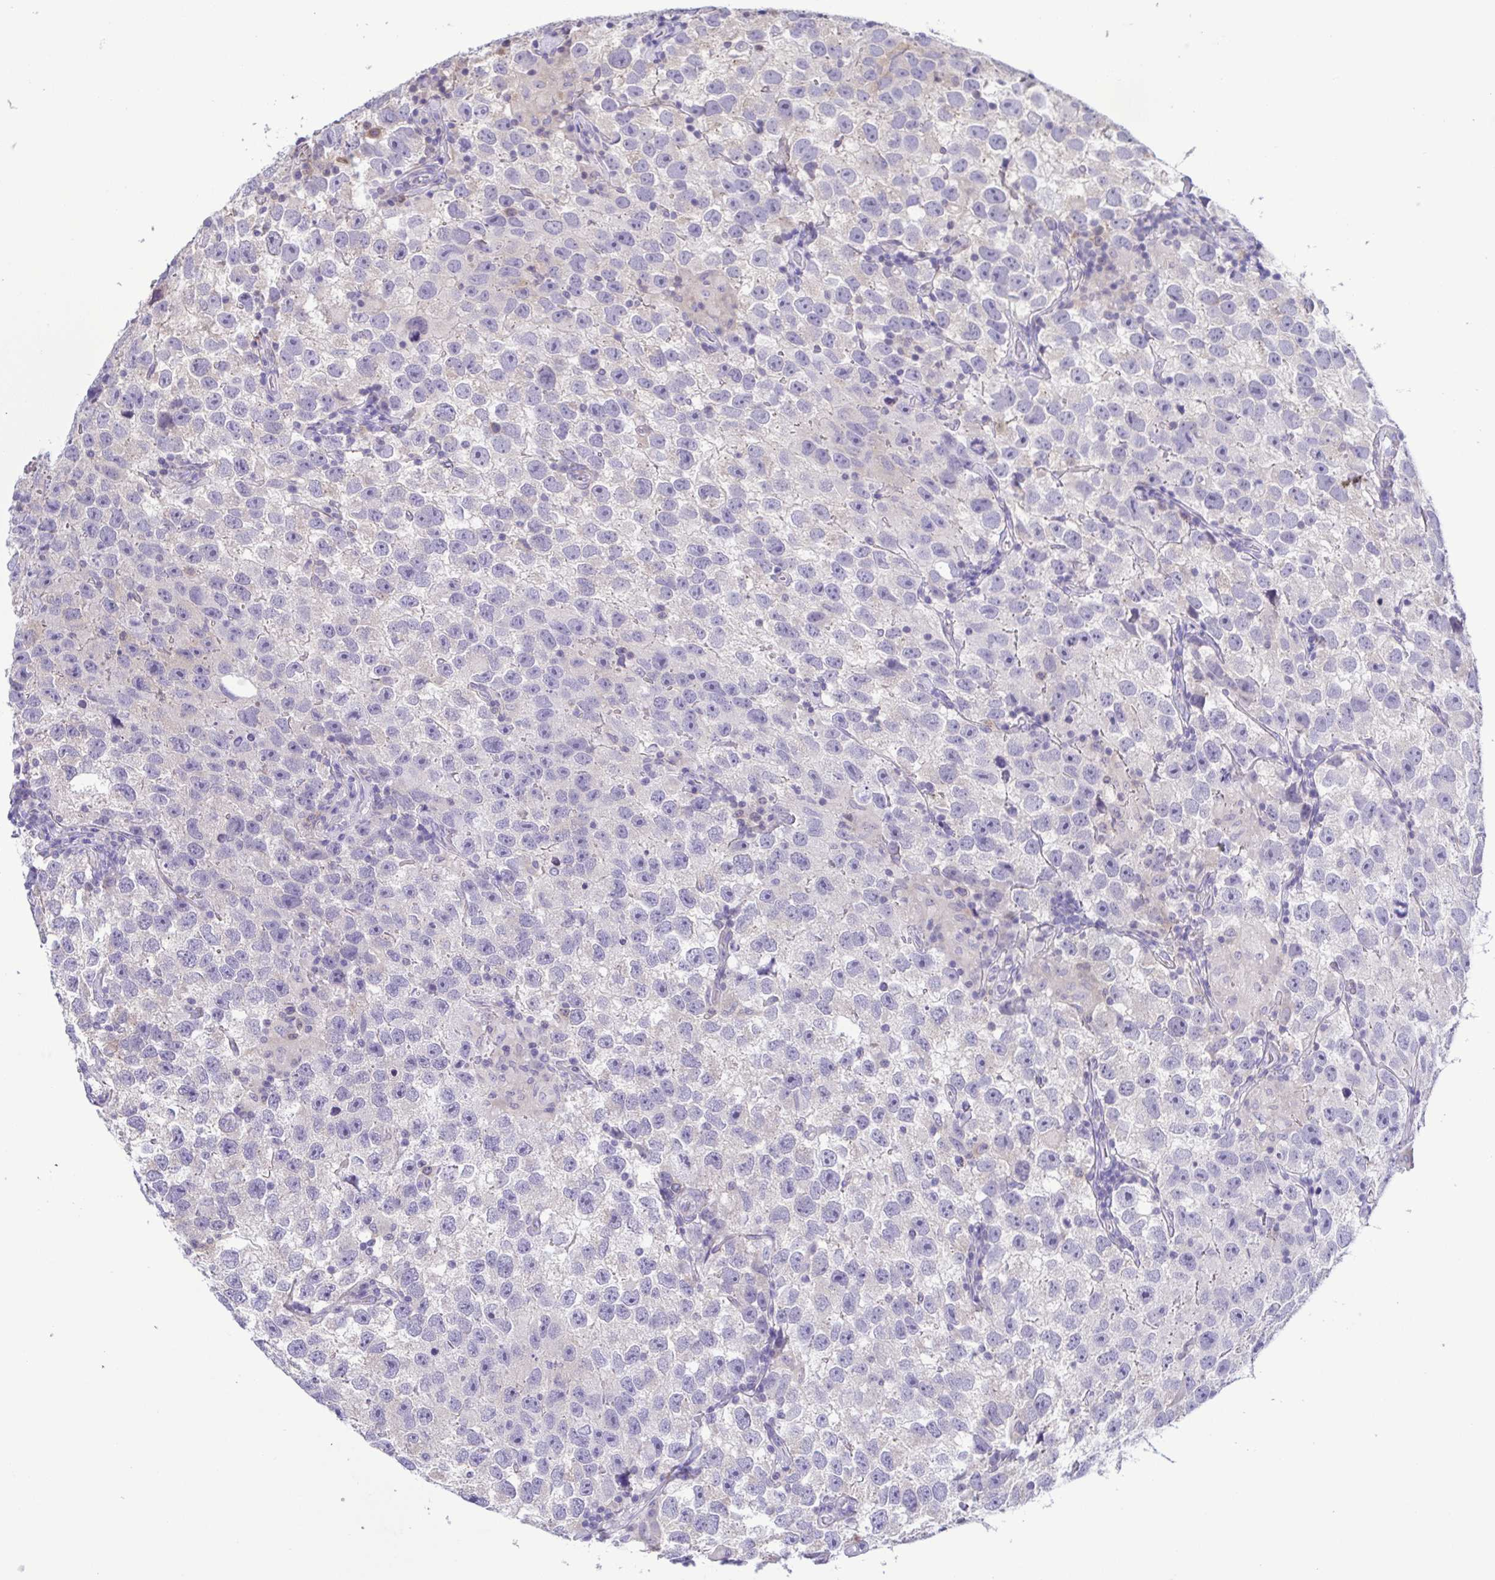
{"staining": {"intensity": "negative", "quantity": "none", "location": "none"}, "tissue": "testis cancer", "cell_type": "Tumor cells", "image_type": "cancer", "snomed": [{"axis": "morphology", "description": "Seminoma, NOS"}, {"axis": "topography", "description": "Testis"}], "caption": "An immunohistochemistry (IHC) histopathology image of testis seminoma is shown. There is no staining in tumor cells of testis seminoma.", "gene": "TNNI3", "patient": {"sex": "male", "age": 26}}